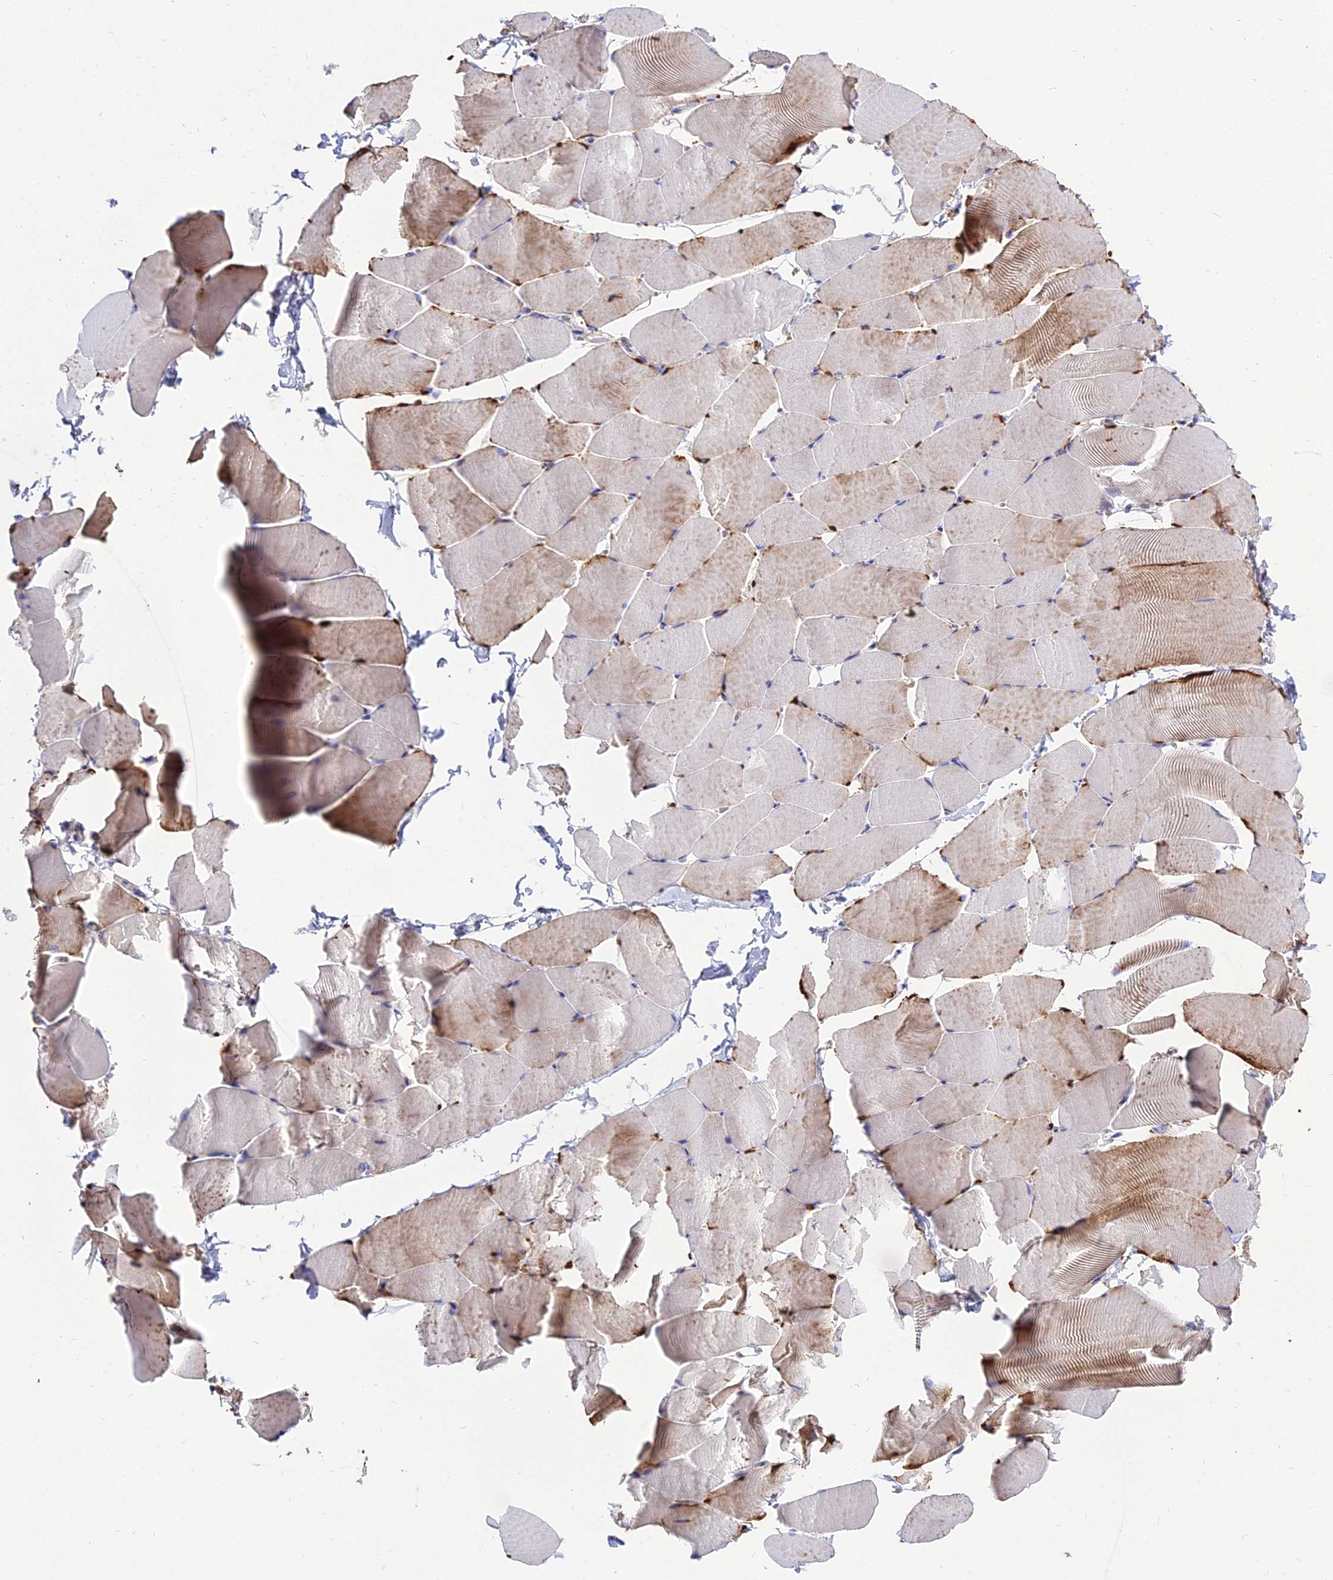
{"staining": {"intensity": "moderate", "quantity": "<25%", "location": "cytoplasmic/membranous,nuclear"}, "tissue": "skeletal muscle", "cell_type": "Myocytes", "image_type": "normal", "snomed": [{"axis": "morphology", "description": "Normal tissue, NOS"}, {"axis": "topography", "description": "Skeletal muscle"}], "caption": "IHC of benign skeletal muscle exhibits low levels of moderate cytoplasmic/membranous,nuclear expression in about <25% of myocytes.", "gene": "C2orf69", "patient": {"sex": "male", "age": 25}}